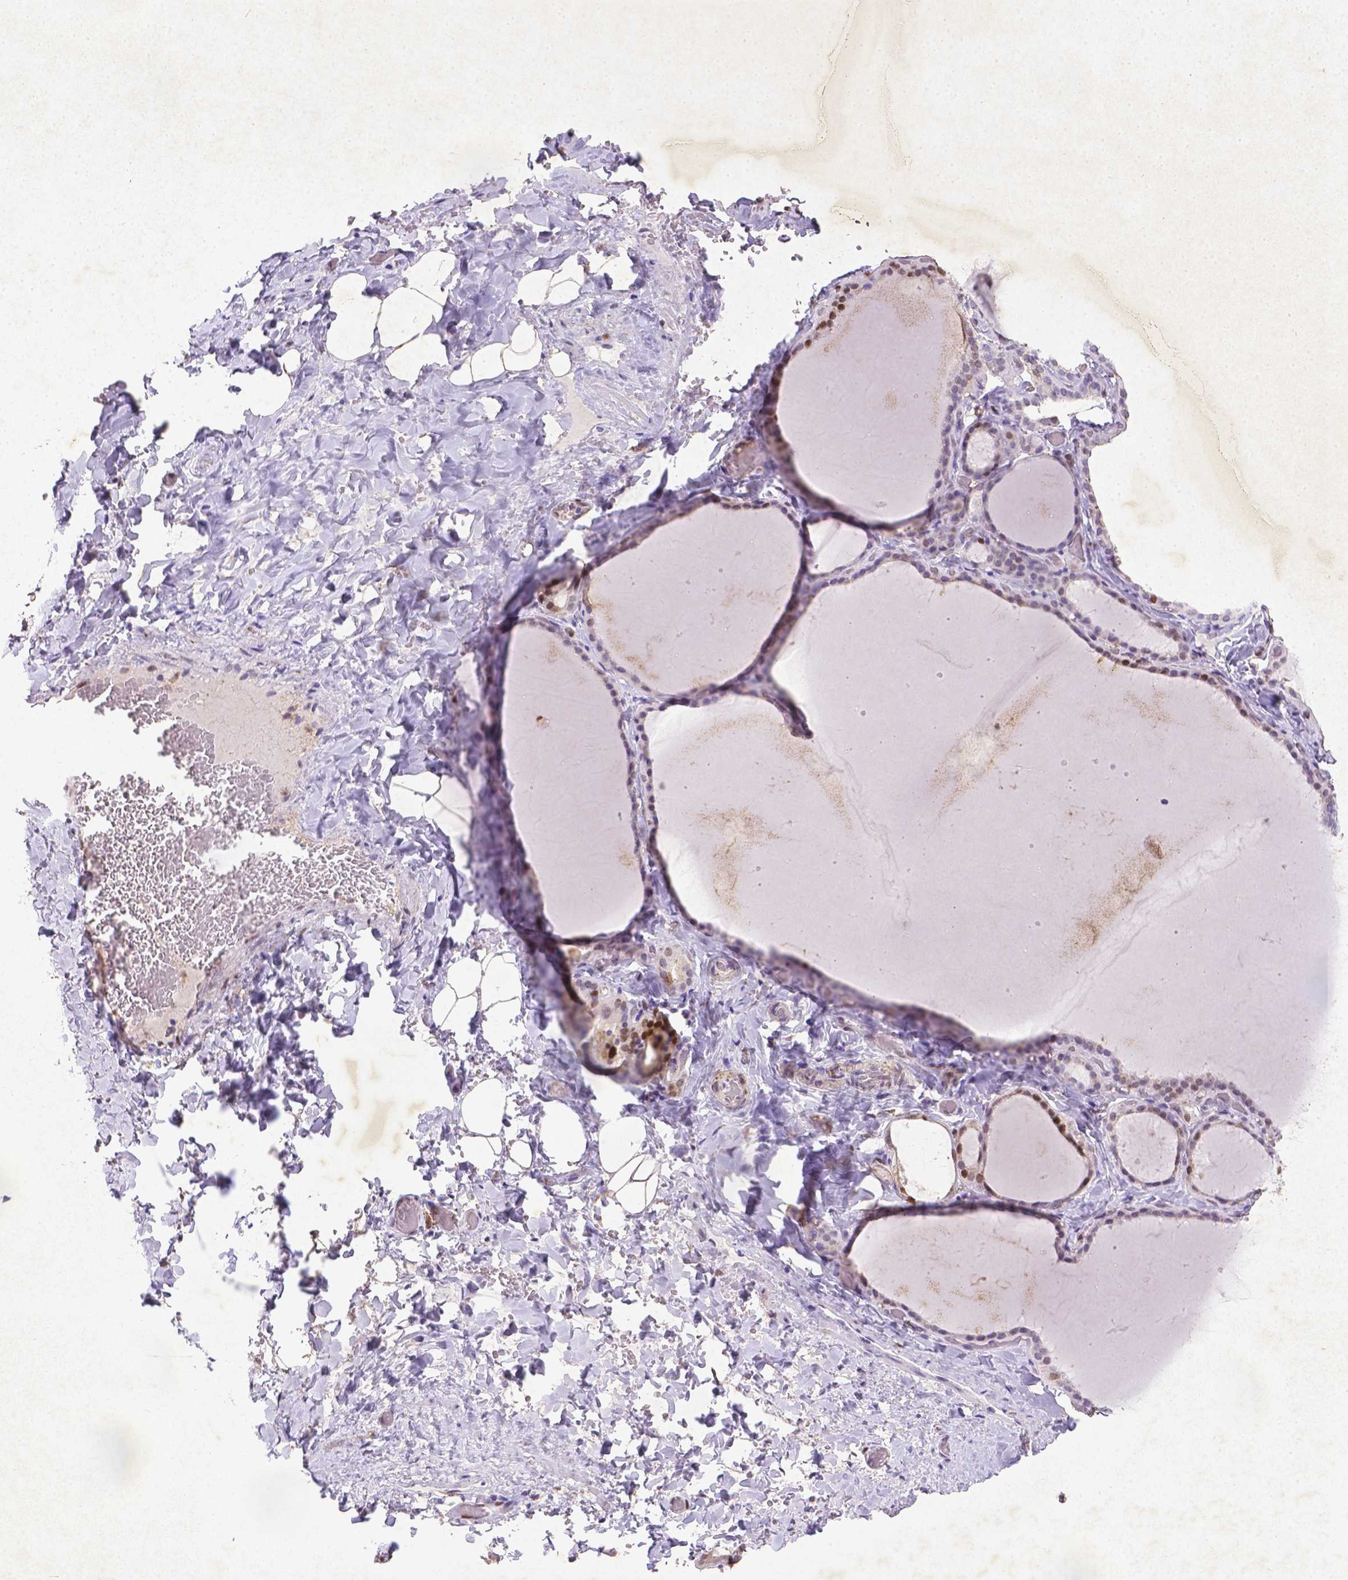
{"staining": {"intensity": "strong", "quantity": "<25%", "location": "nuclear"}, "tissue": "thyroid gland", "cell_type": "Glandular cells", "image_type": "normal", "snomed": [{"axis": "morphology", "description": "Normal tissue, NOS"}, {"axis": "topography", "description": "Thyroid gland"}], "caption": "Immunohistochemistry (DAB) staining of unremarkable human thyroid gland displays strong nuclear protein expression in about <25% of glandular cells. (DAB (3,3'-diaminobenzidine) = brown stain, brightfield microscopy at high magnification).", "gene": "CDKN1A", "patient": {"sex": "female", "age": 22}}